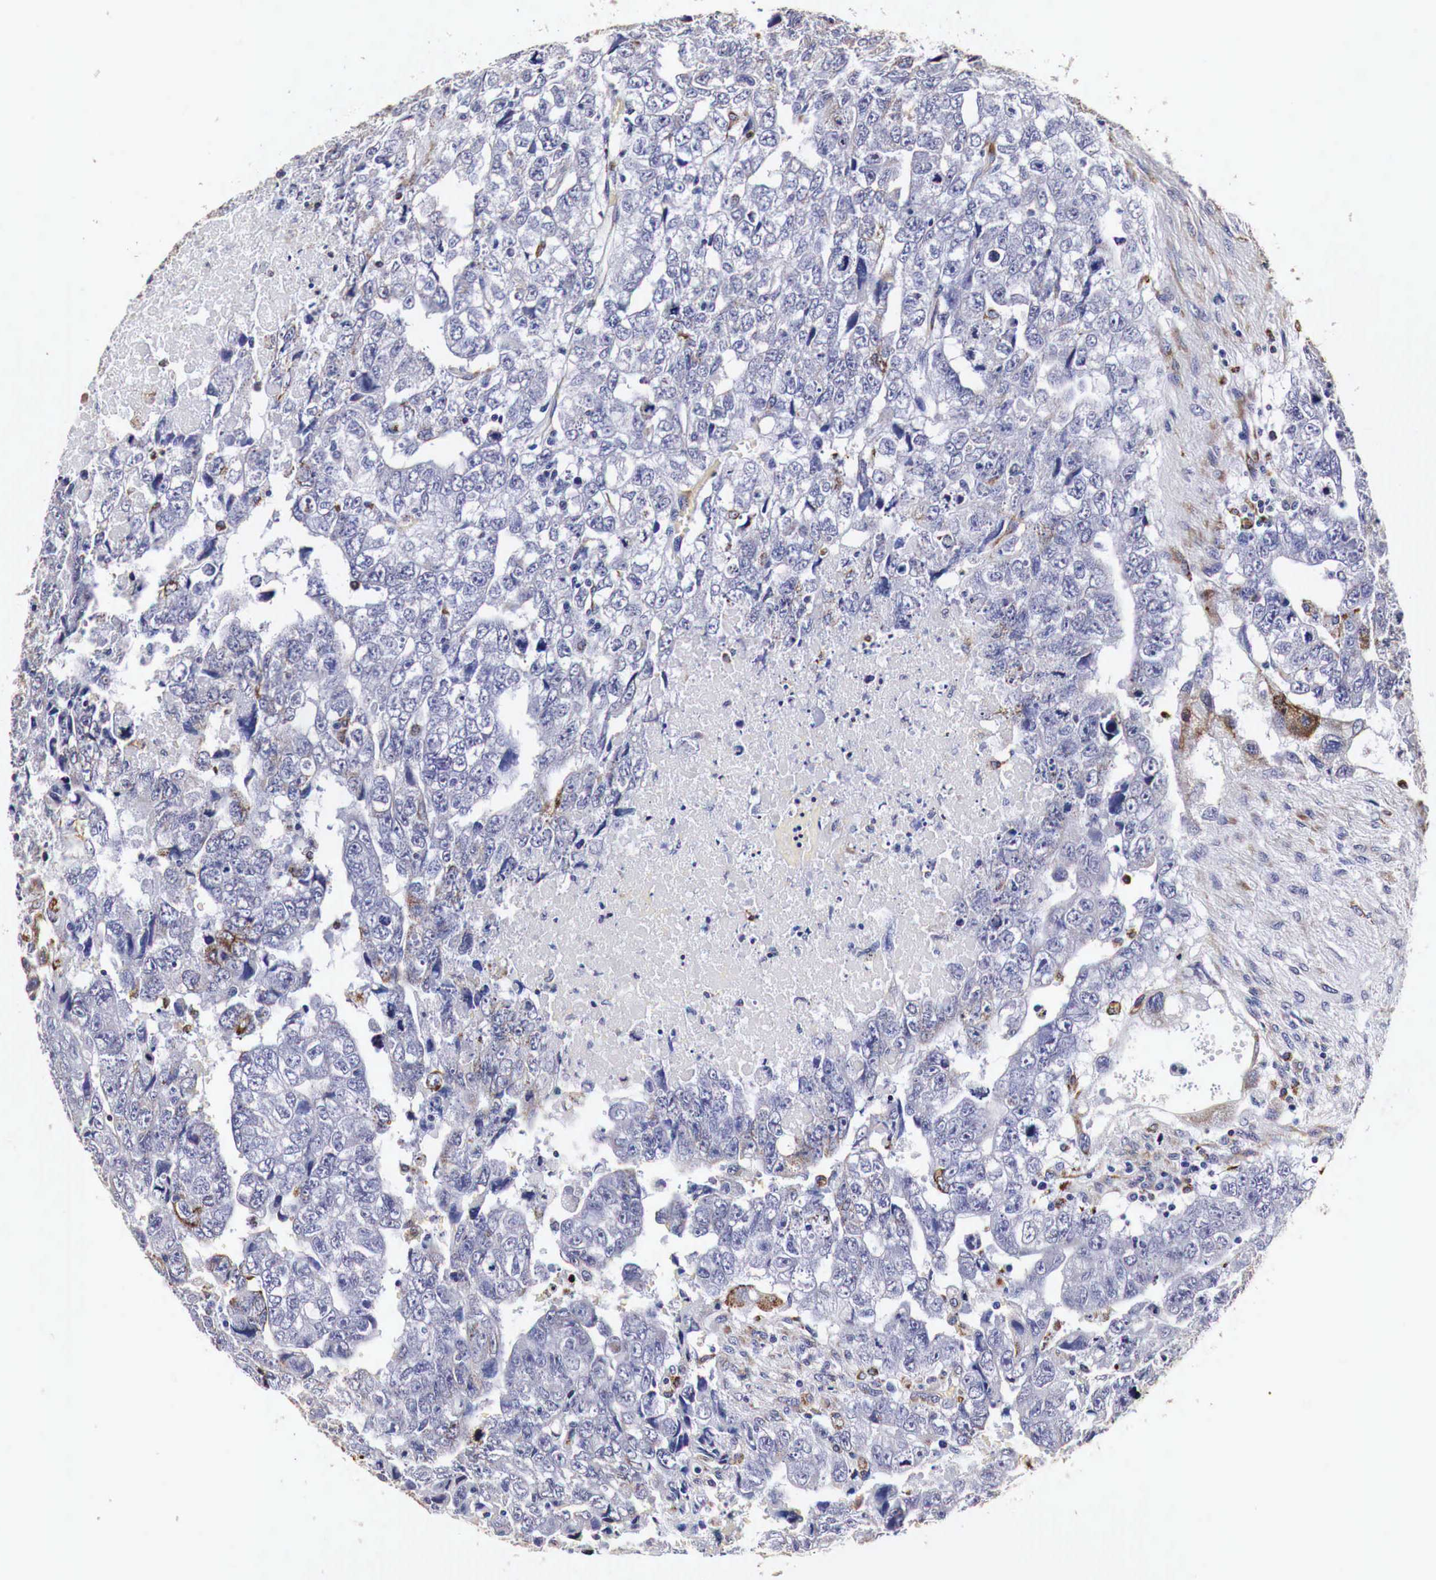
{"staining": {"intensity": "weak", "quantity": "<25%", "location": "cytoplasmic/membranous"}, "tissue": "testis cancer", "cell_type": "Tumor cells", "image_type": "cancer", "snomed": [{"axis": "morphology", "description": "Carcinoma, Embryonal, NOS"}, {"axis": "topography", "description": "Testis"}], "caption": "A histopathology image of human testis cancer (embryonal carcinoma) is negative for staining in tumor cells.", "gene": "CKAP4", "patient": {"sex": "male", "age": 36}}